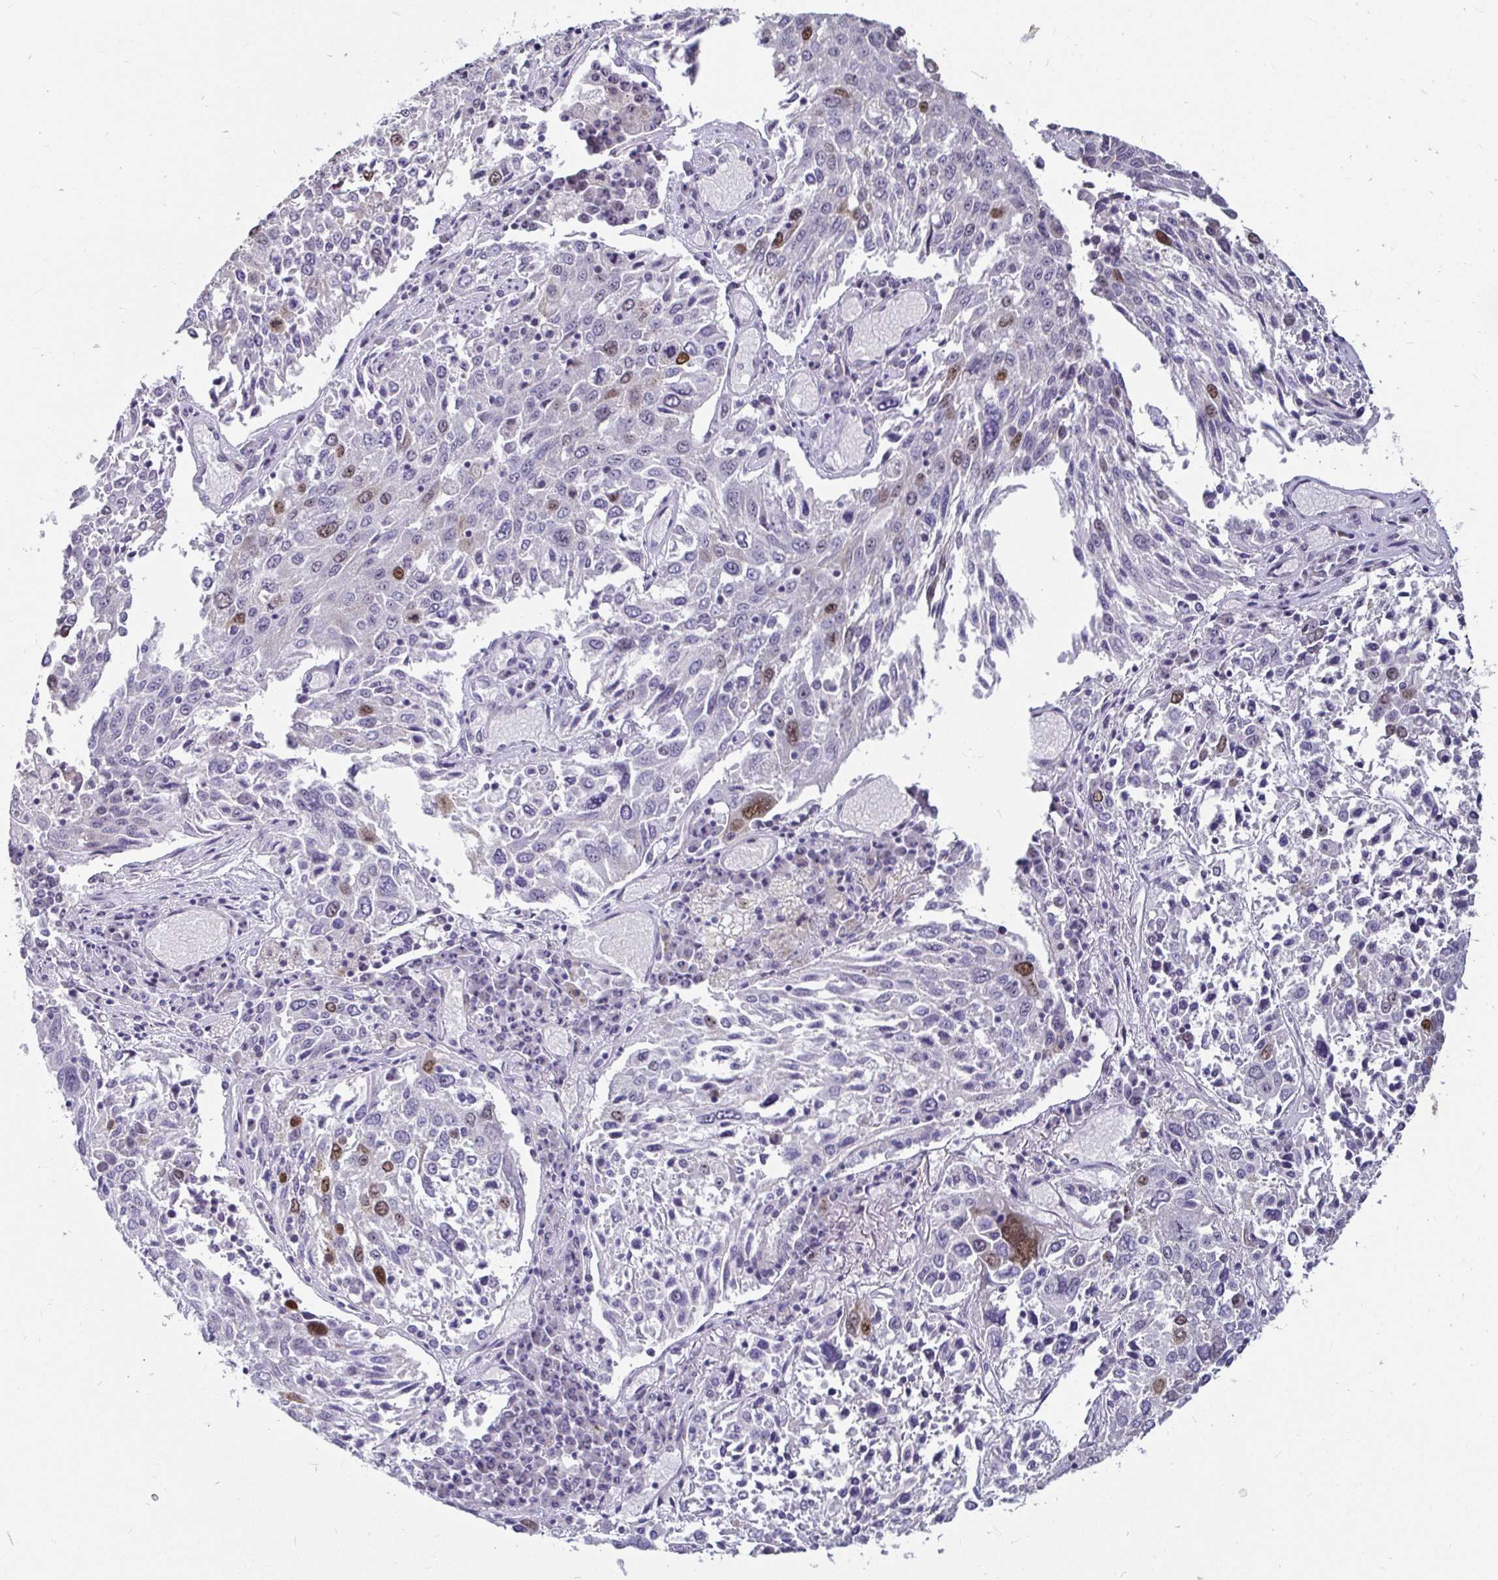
{"staining": {"intensity": "moderate", "quantity": "<25%", "location": "nuclear"}, "tissue": "lung cancer", "cell_type": "Tumor cells", "image_type": "cancer", "snomed": [{"axis": "morphology", "description": "Squamous cell carcinoma, NOS"}, {"axis": "topography", "description": "Lung"}], "caption": "A micrograph of human lung squamous cell carcinoma stained for a protein demonstrates moderate nuclear brown staining in tumor cells.", "gene": "ANLN", "patient": {"sex": "male", "age": 65}}